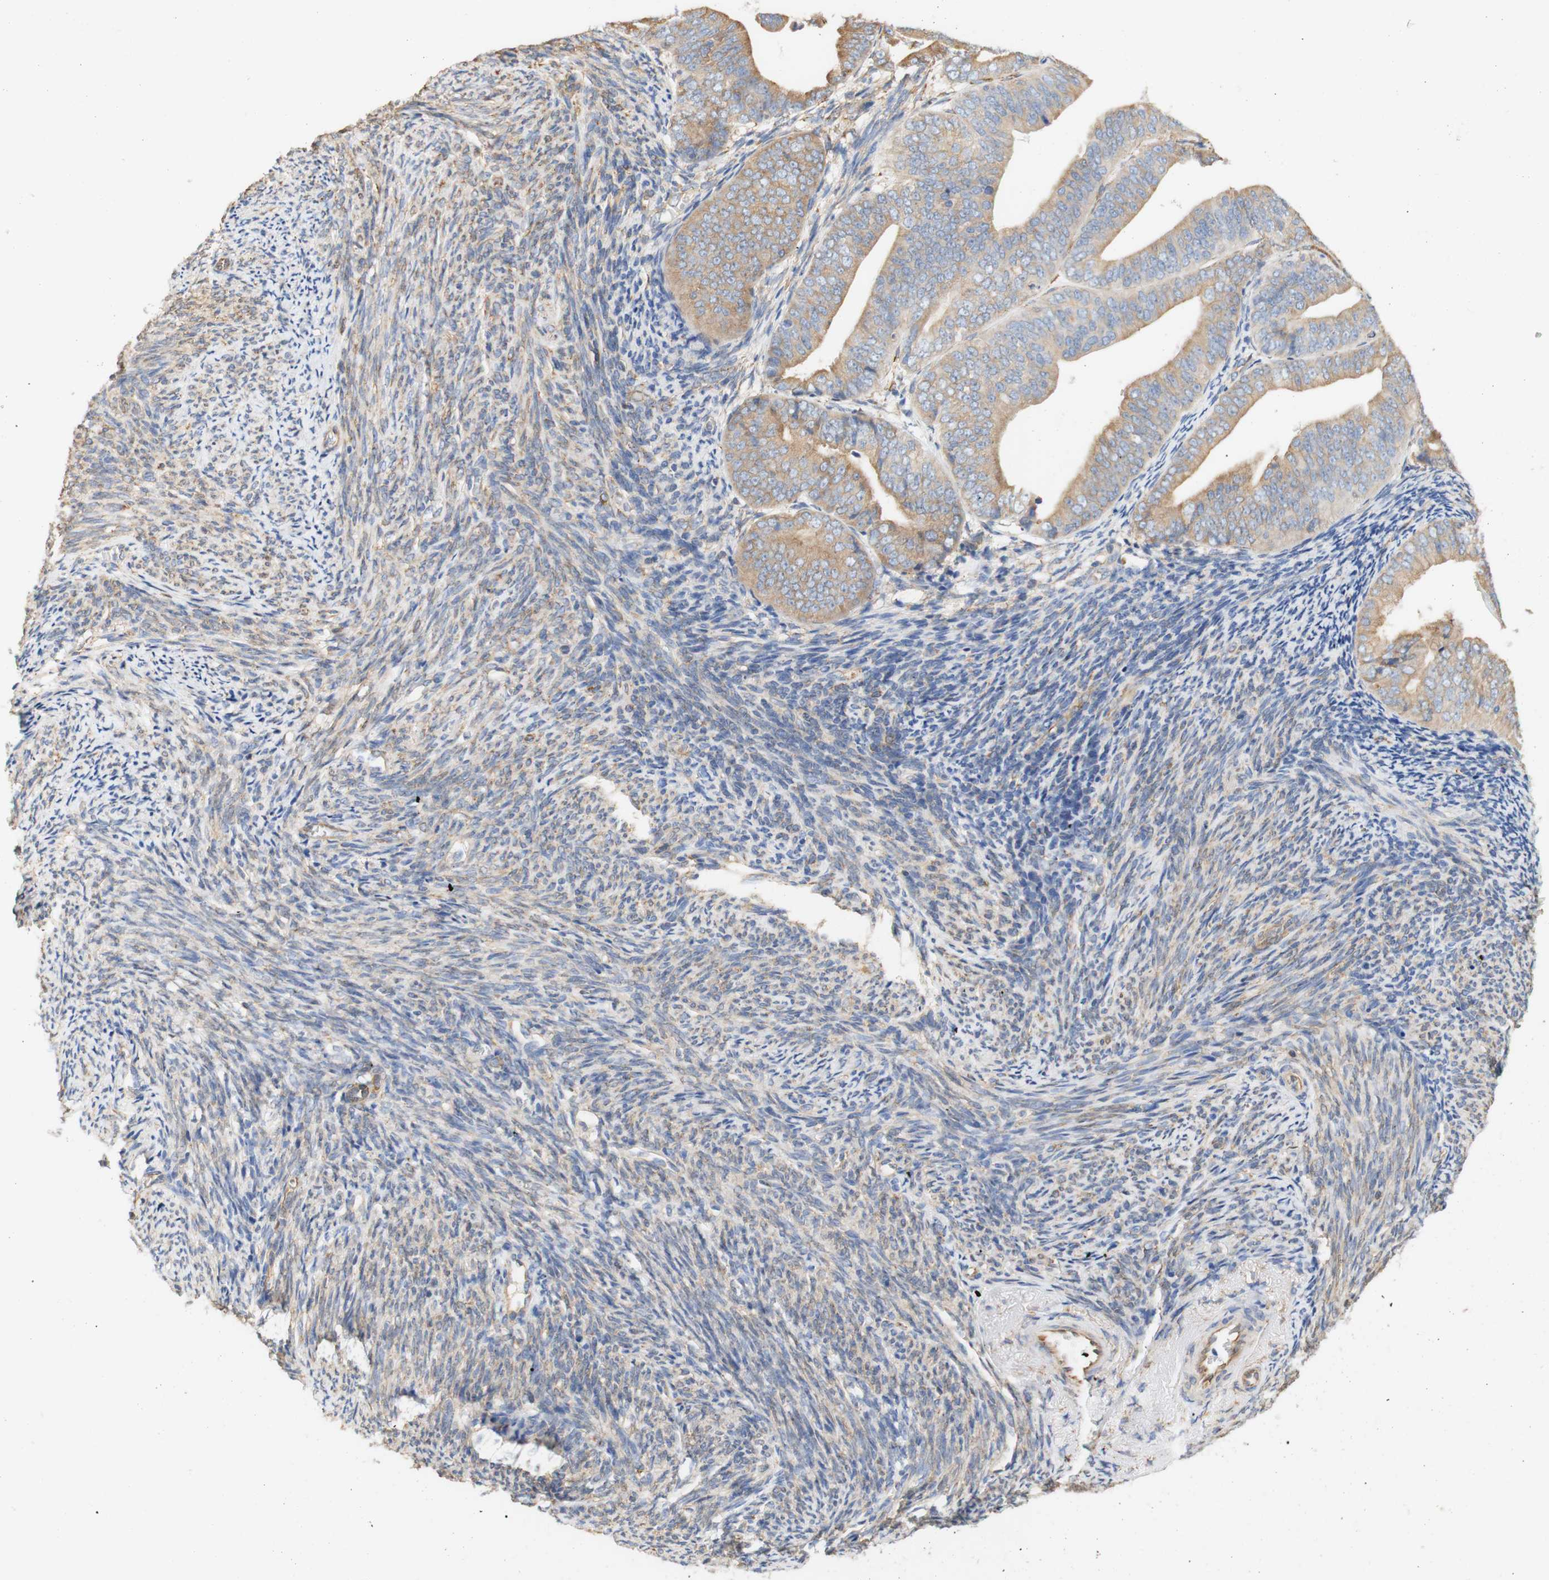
{"staining": {"intensity": "moderate", "quantity": ">75%", "location": "cytoplasmic/membranous"}, "tissue": "endometrial cancer", "cell_type": "Tumor cells", "image_type": "cancer", "snomed": [{"axis": "morphology", "description": "Adenocarcinoma, NOS"}, {"axis": "topography", "description": "Endometrium"}], "caption": "Endometrial cancer stained with a protein marker displays moderate staining in tumor cells.", "gene": "EIF2AK4", "patient": {"sex": "female", "age": 63}}